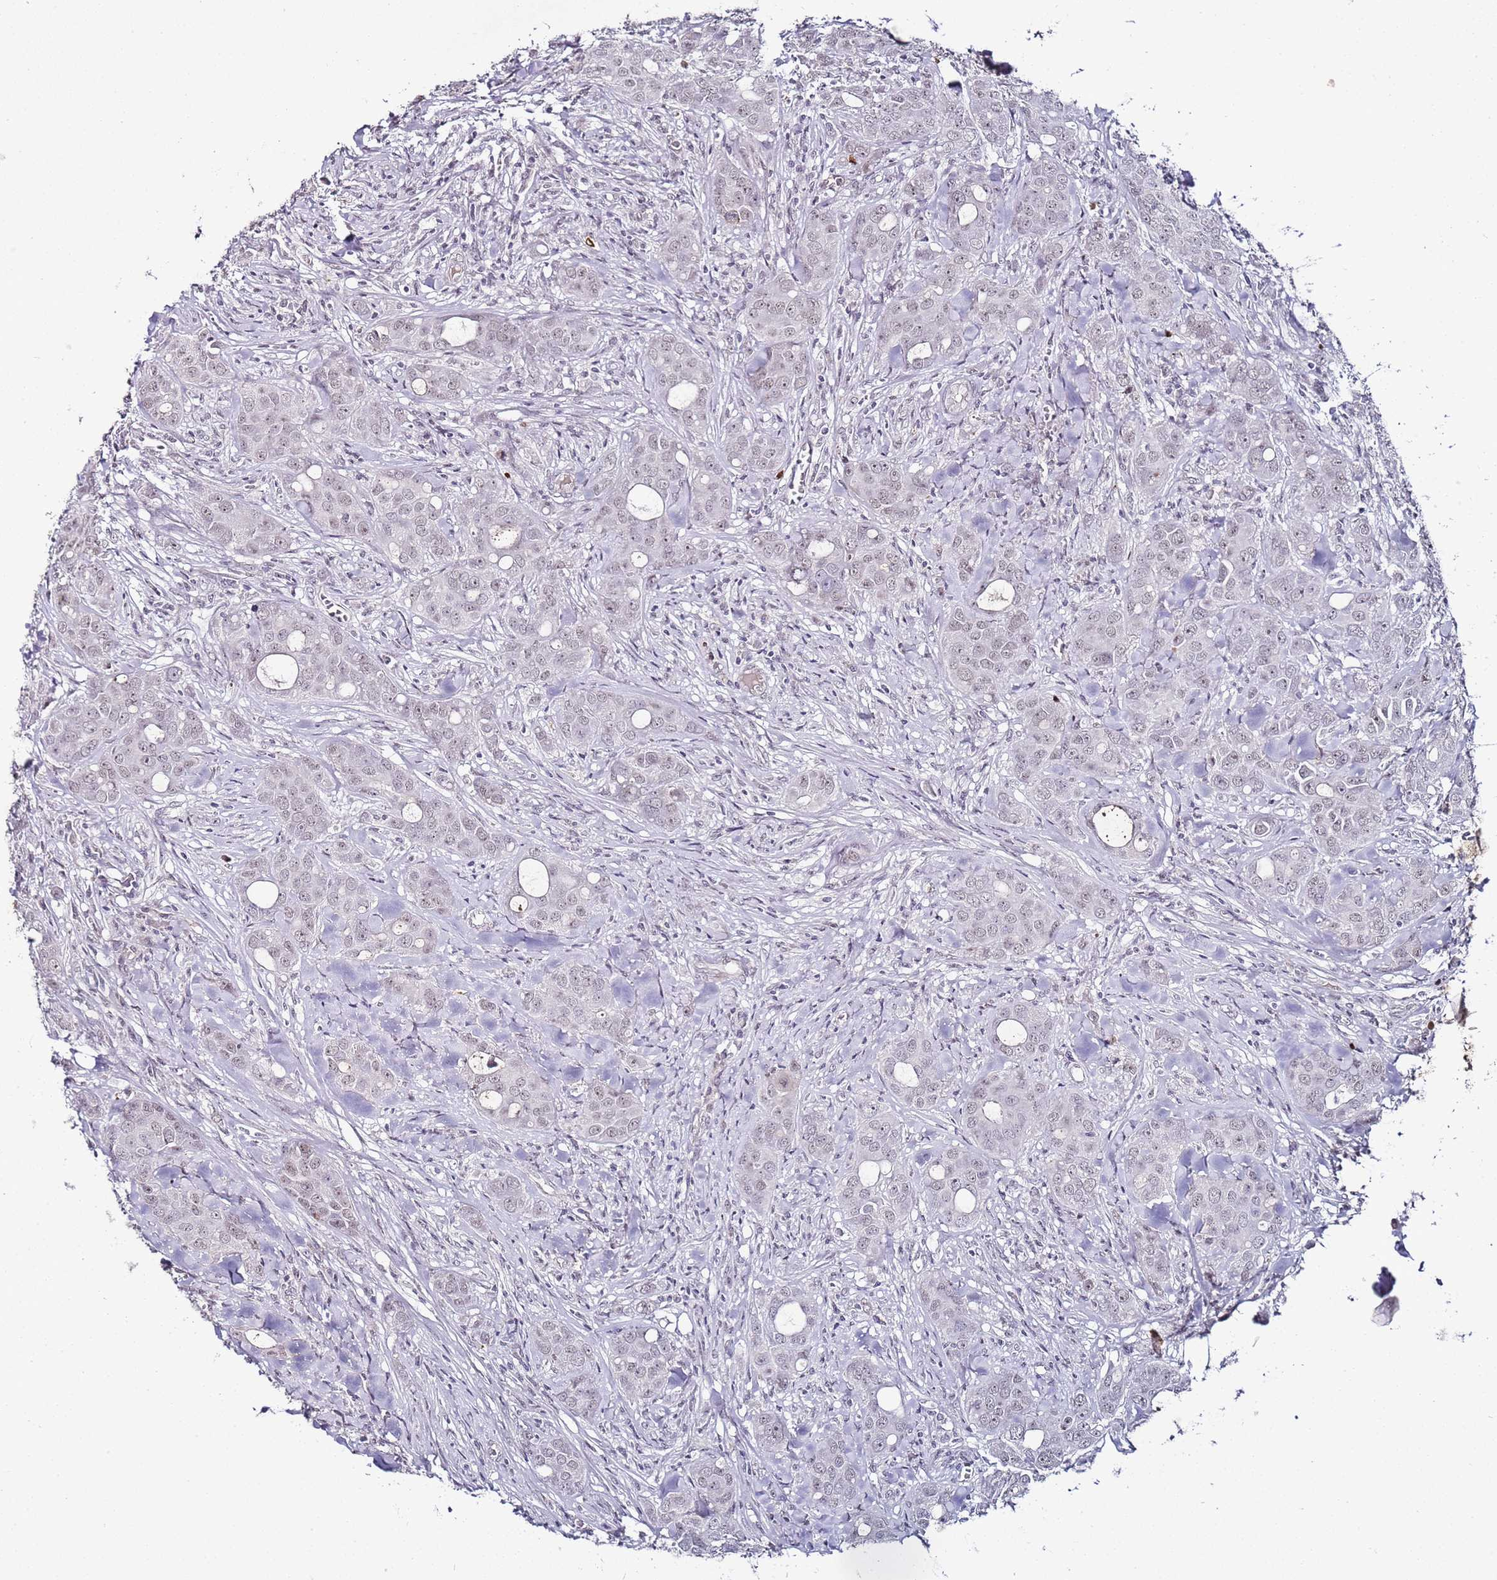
{"staining": {"intensity": "weak", "quantity": "<25%", "location": "nuclear"}, "tissue": "breast cancer", "cell_type": "Tumor cells", "image_type": "cancer", "snomed": [{"axis": "morphology", "description": "Duct carcinoma"}, {"axis": "topography", "description": "Breast"}], "caption": "The immunohistochemistry micrograph has no significant positivity in tumor cells of invasive ductal carcinoma (breast) tissue.", "gene": "PSMA7", "patient": {"sex": "female", "age": 43}}